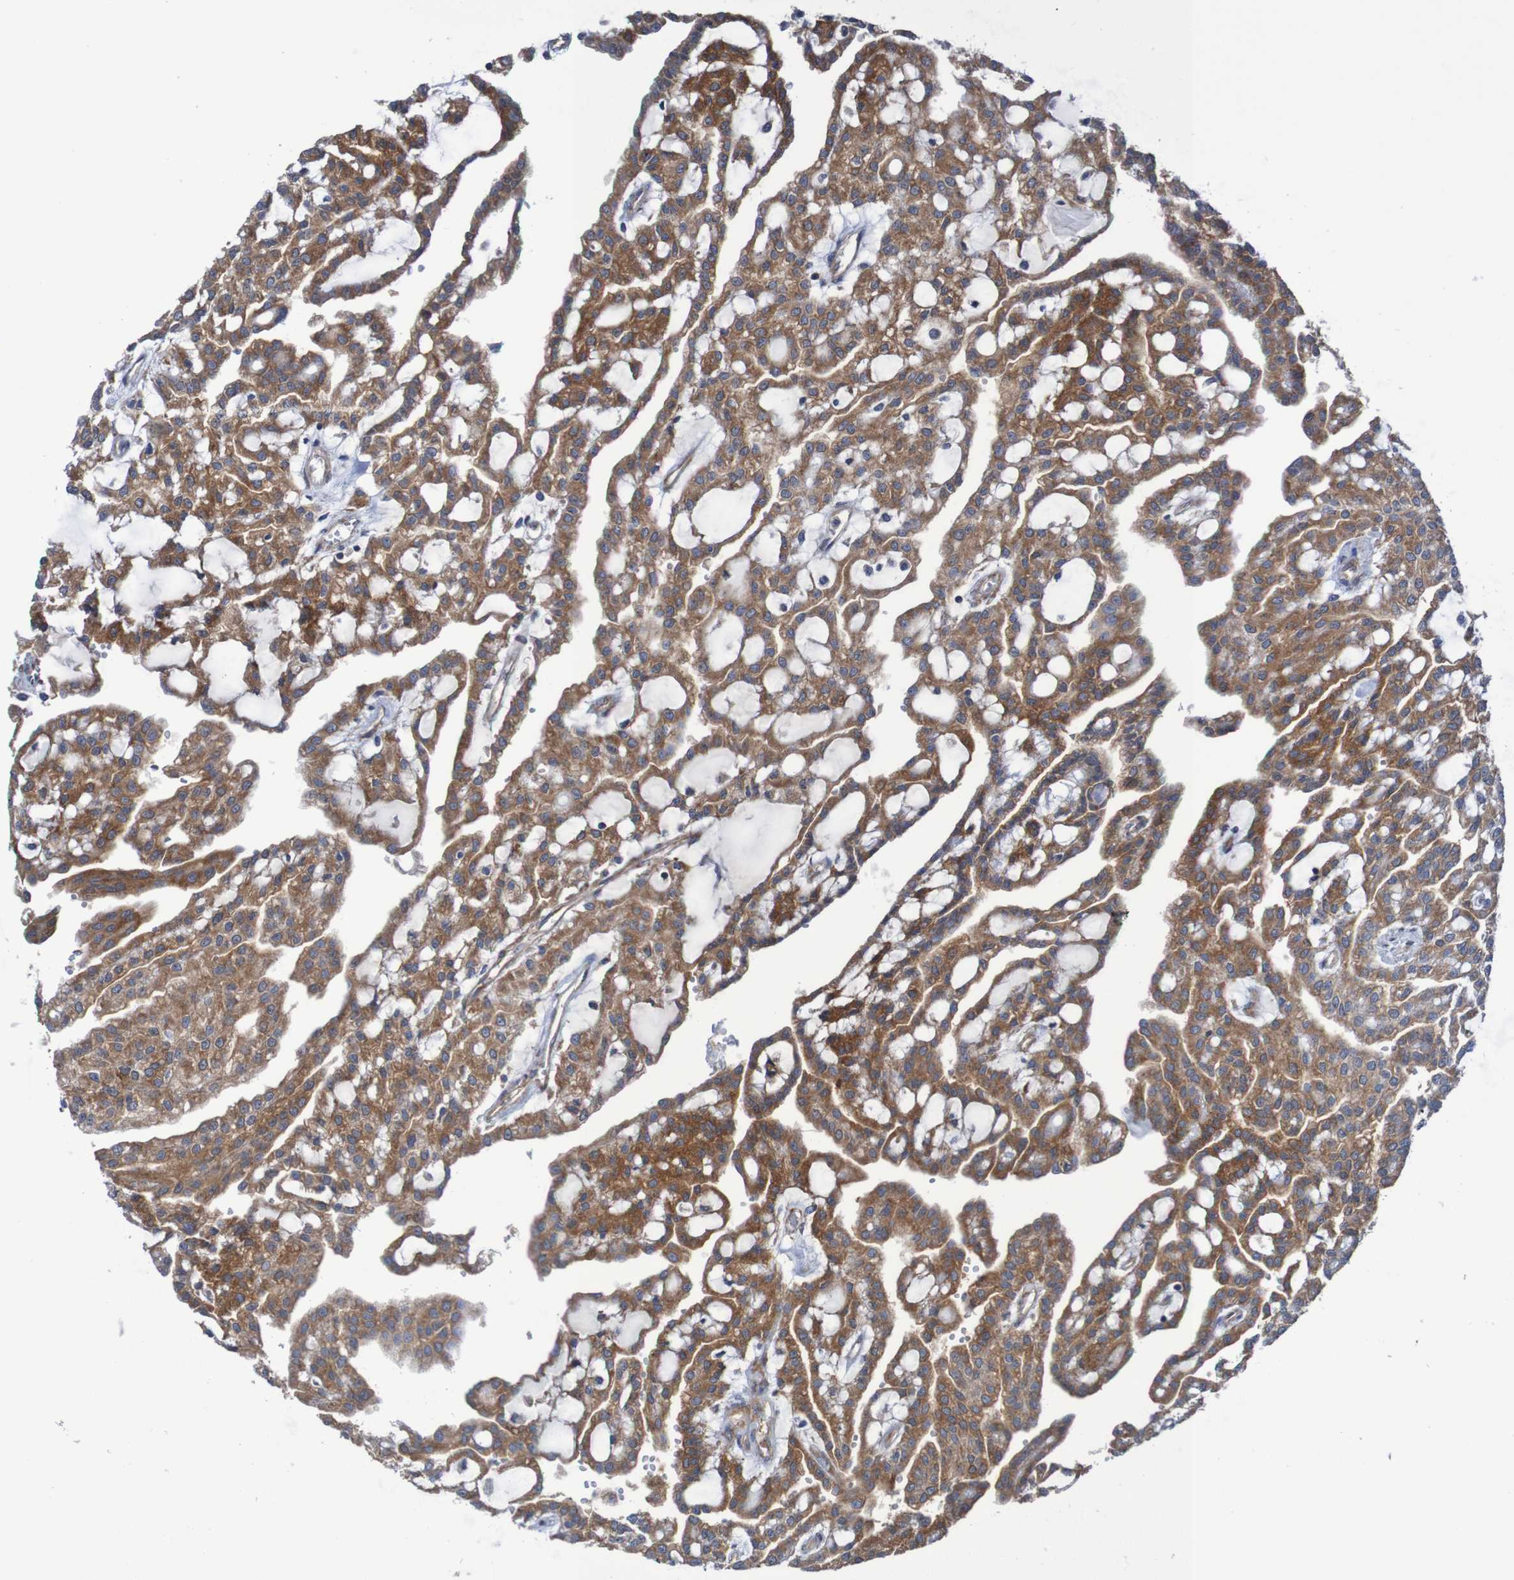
{"staining": {"intensity": "moderate", "quantity": ">75%", "location": "cytoplasmic/membranous"}, "tissue": "renal cancer", "cell_type": "Tumor cells", "image_type": "cancer", "snomed": [{"axis": "morphology", "description": "Adenocarcinoma, NOS"}, {"axis": "topography", "description": "Kidney"}], "caption": "Immunohistochemistry (IHC) (DAB) staining of human adenocarcinoma (renal) demonstrates moderate cytoplasmic/membranous protein staining in about >75% of tumor cells.", "gene": "FXR2", "patient": {"sex": "male", "age": 63}}